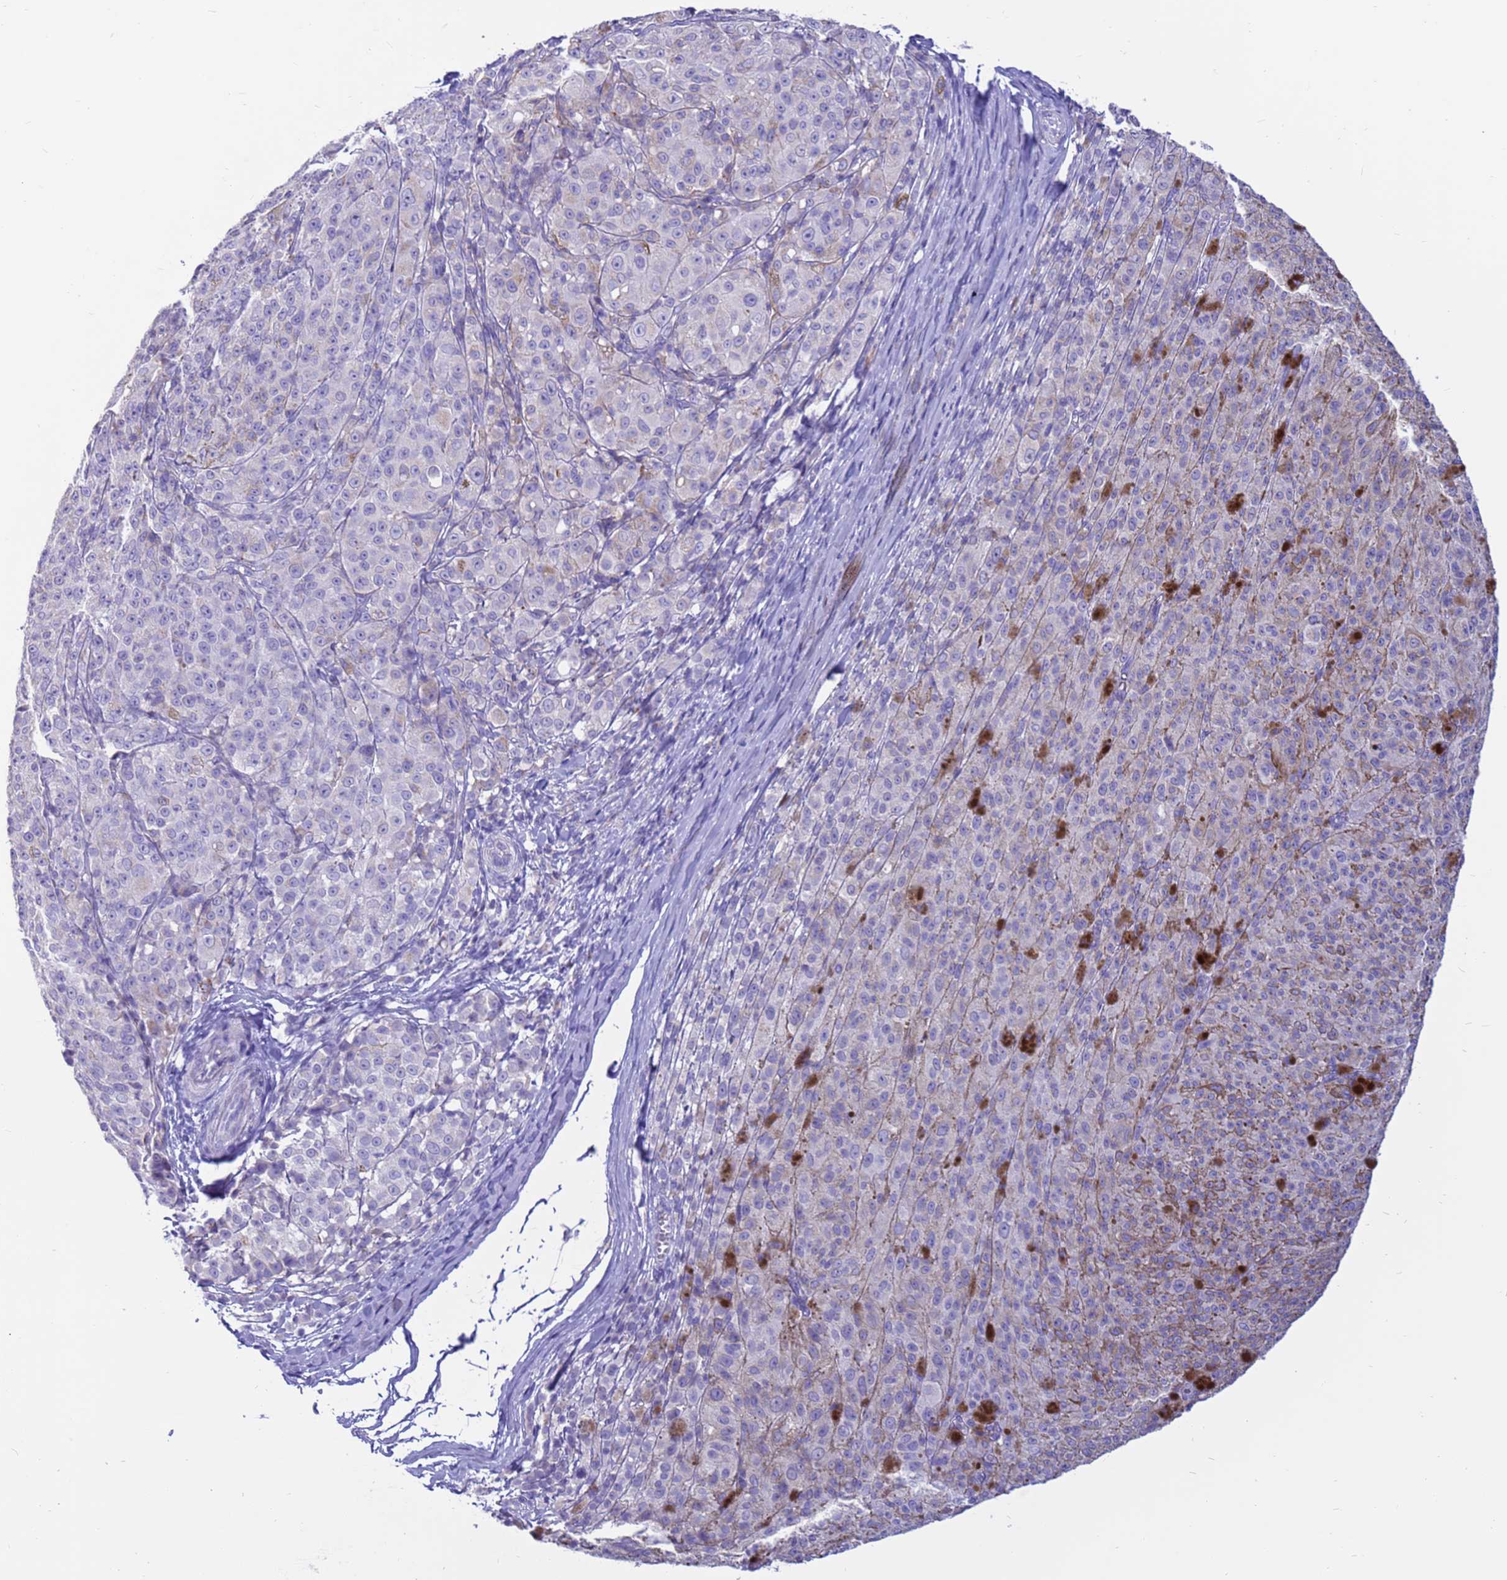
{"staining": {"intensity": "negative", "quantity": "none", "location": "none"}, "tissue": "melanoma", "cell_type": "Tumor cells", "image_type": "cancer", "snomed": [{"axis": "morphology", "description": "Malignant melanoma, NOS"}, {"axis": "topography", "description": "Skin"}], "caption": "Melanoma was stained to show a protein in brown. There is no significant staining in tumor cells.", "gene": "PDE10A", "patient": {"sex": "female", "age": 52}}